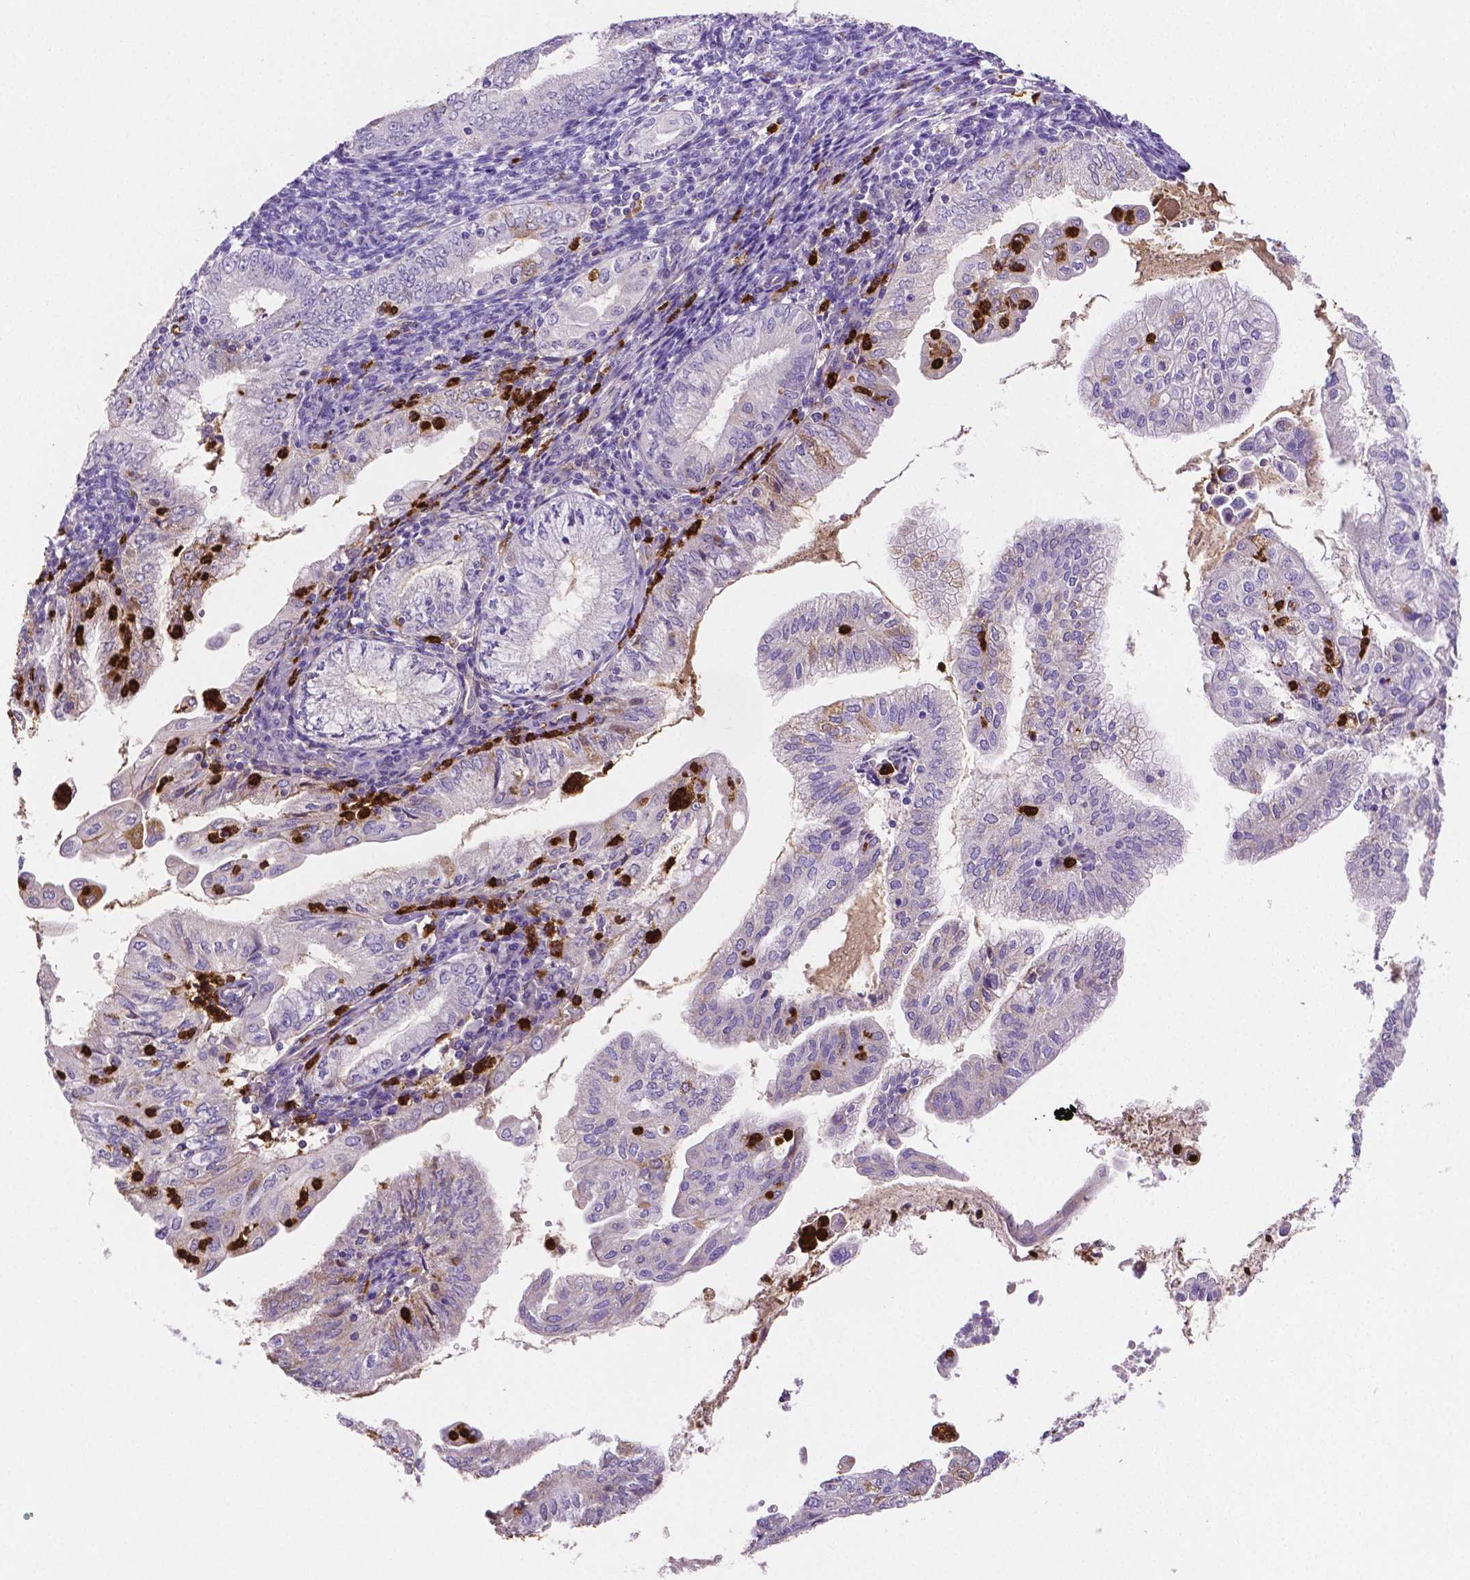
{"staining": {"intensity": "weak", "quantity": "<25%", "location": "cytoplasmic/membranous"}, "tissue": "endometrial cancer", "cell_type": "Tumor cells", "image_type": "cancer", "snomed": [{"axis": "morphology", "description": "Adenocarcinoma, NOS"}, {"axis": "topography", "description": "Endometrium"}], "caption": "Tumor cells are negative for brown protein staining in endometrial cancer.", "gene": "MMP9", "patient": {"sex": "female", "age": 55}}